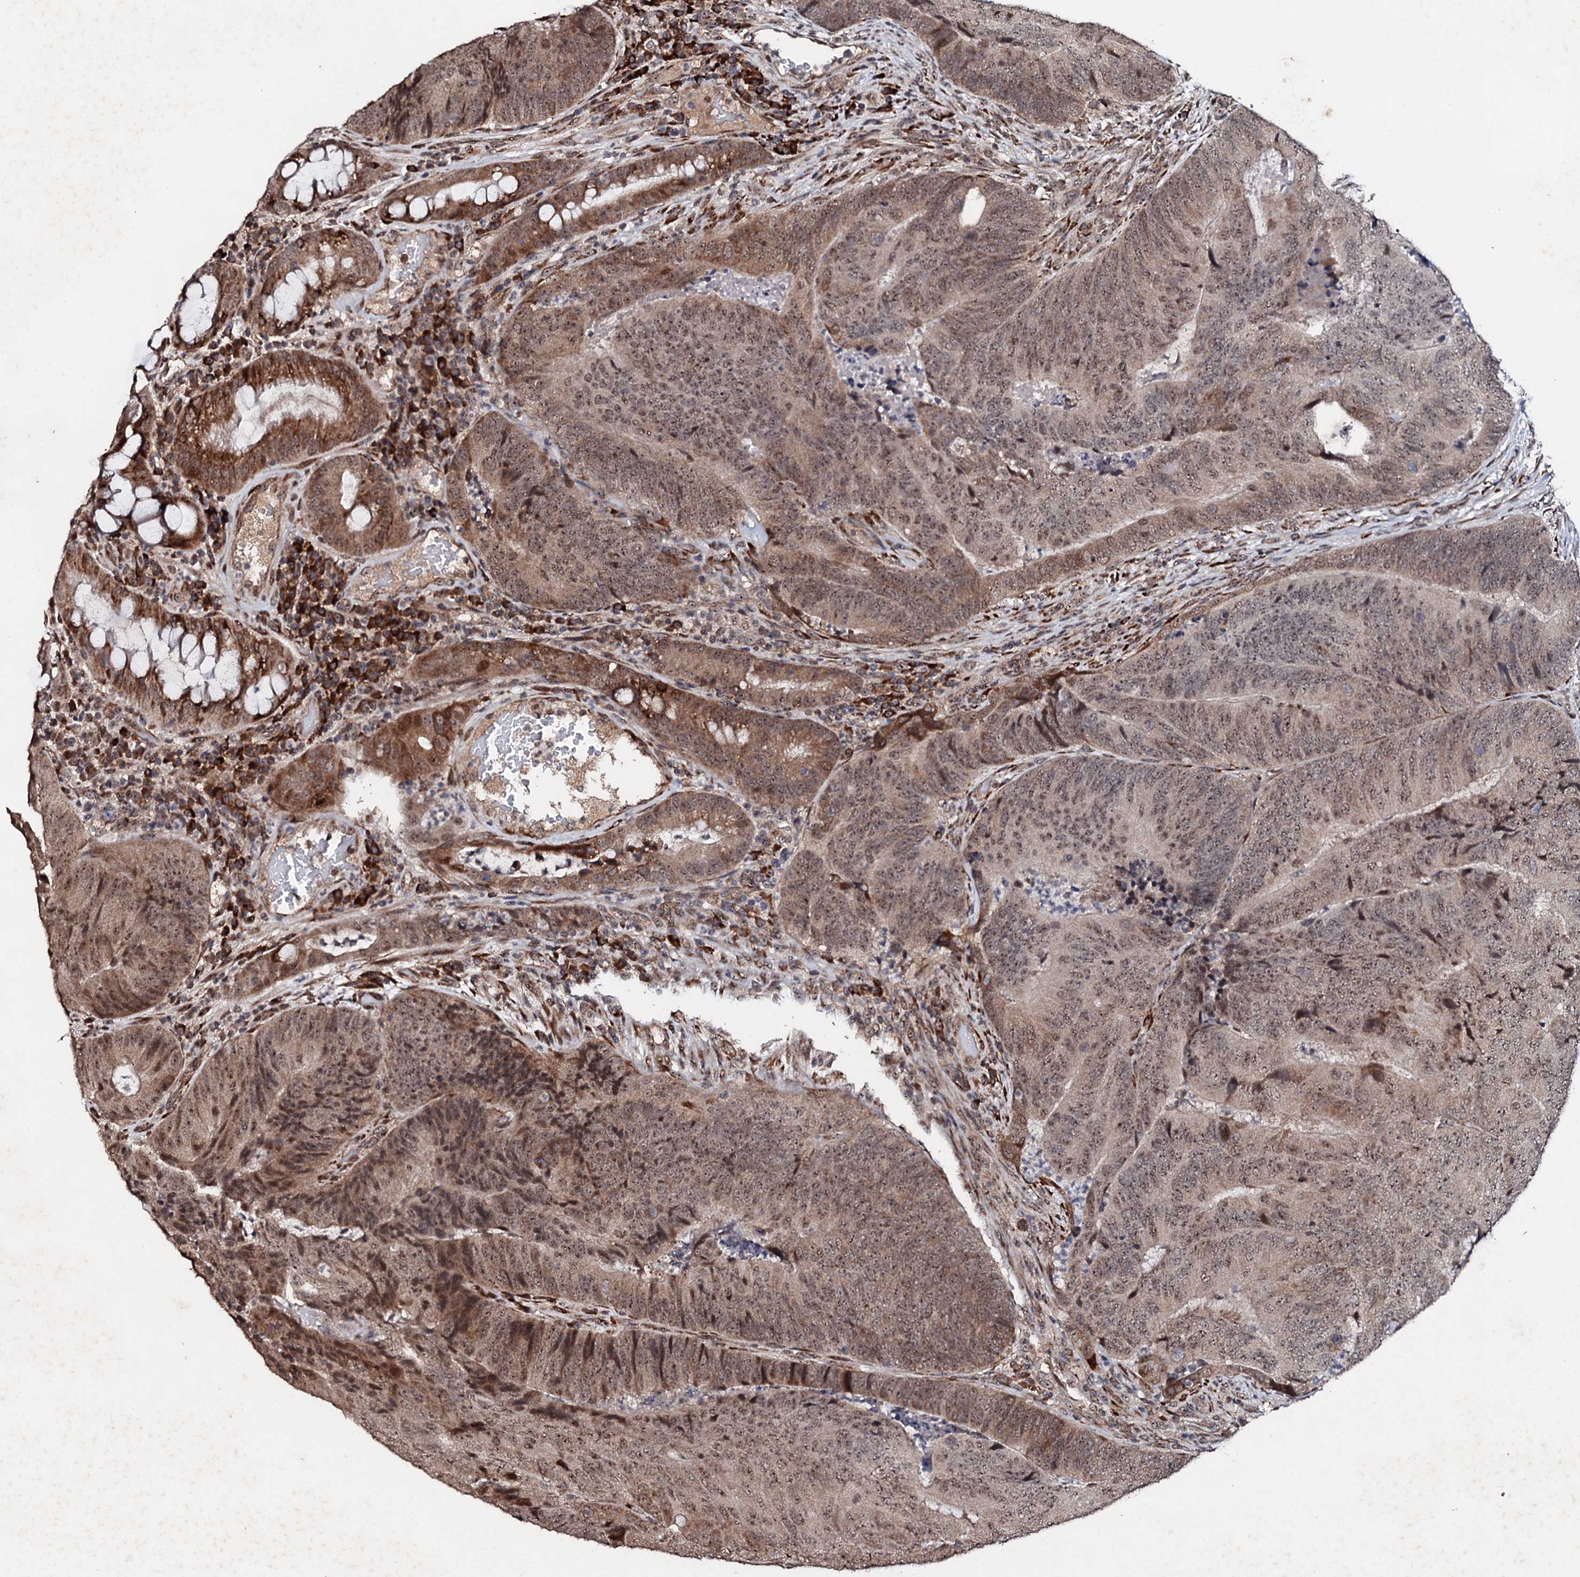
{"staining": {"intensity": "moderate", "quantity": ">75%", "location": "cytoplasmic/membranous,nuclear"}, "tissue": "colorectal cancer", "cell_type": "Tumor cells", "image_type": "cancer", "snomed": [{"axis": "morphology", "description": "Adenocarcinoma, NOS"}, {"axis": "topography", "description": "Colon"}], "caption": "IHC (DAB (3,3'-diaminobenzidine)) staining of human adenocarcinoma (colorectal) shows moderate cytoplasmic/membranous and nuclear protein expression in about >75% of tumor cells. IHC stains the protein in brown and the nuclei are stained blue.", "gene": "FAM111A", "patient": {"sex": "female", "age": 67}}